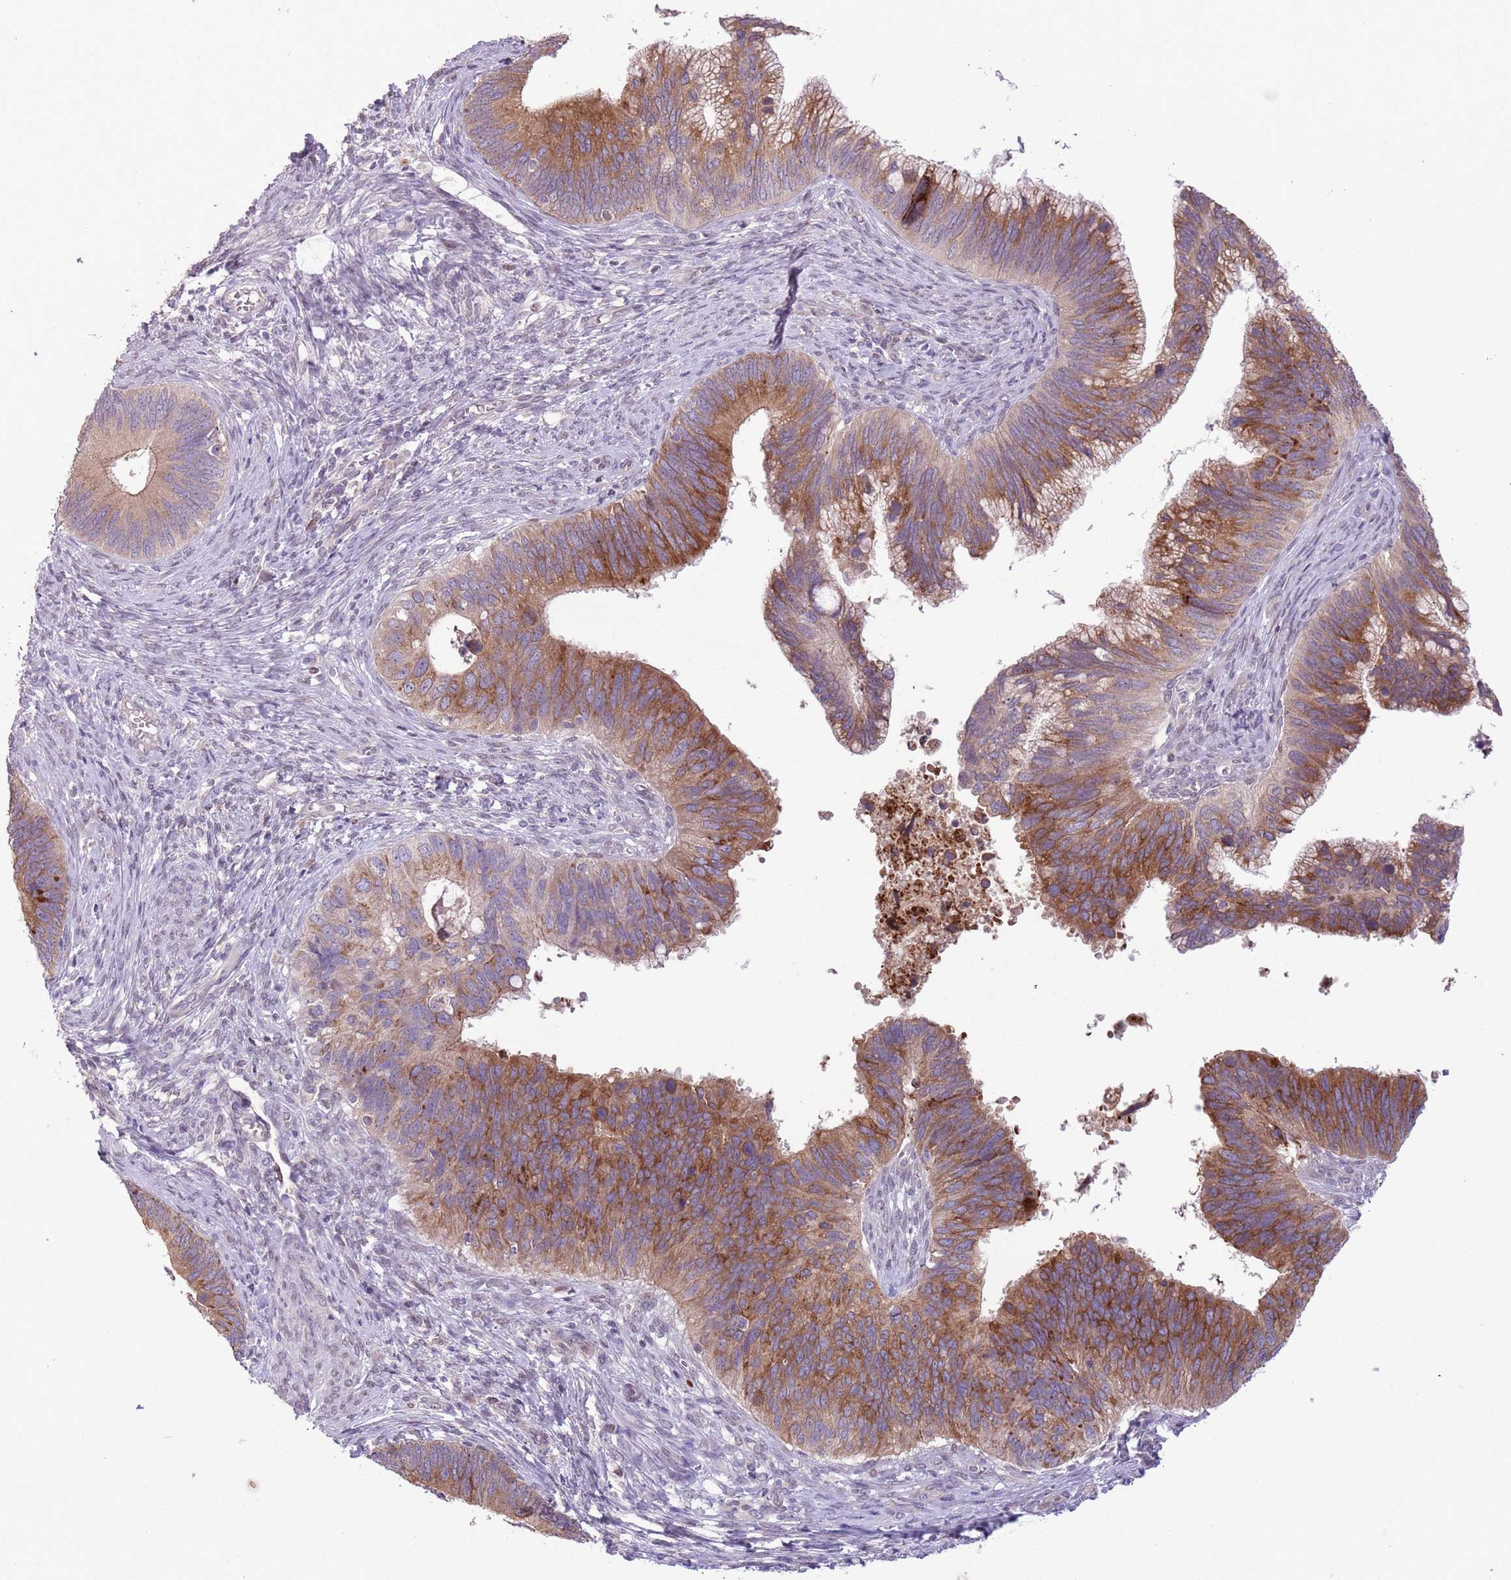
{"staining": {"intensity": "strong", "quantity": "25%-75%", "location": "cytoplasmic/membranous"}, "tissue": "cervical cancer", "cell_type": "Tumor cells", "image_type": "cancer", "snomed": [{"axis": "morphology", "description": "Adenocarcinoma, NOS"}, {"axis": "topography", "description": "Cervix"}], "caption": "An image of cervical cancer (adenocarcinoma) stained for a protein reveals strong cytoplasmic/membranous brown staining in tumor cells.", "gene": "CCND2", "patient": {"sex": "female", "age": 42}}